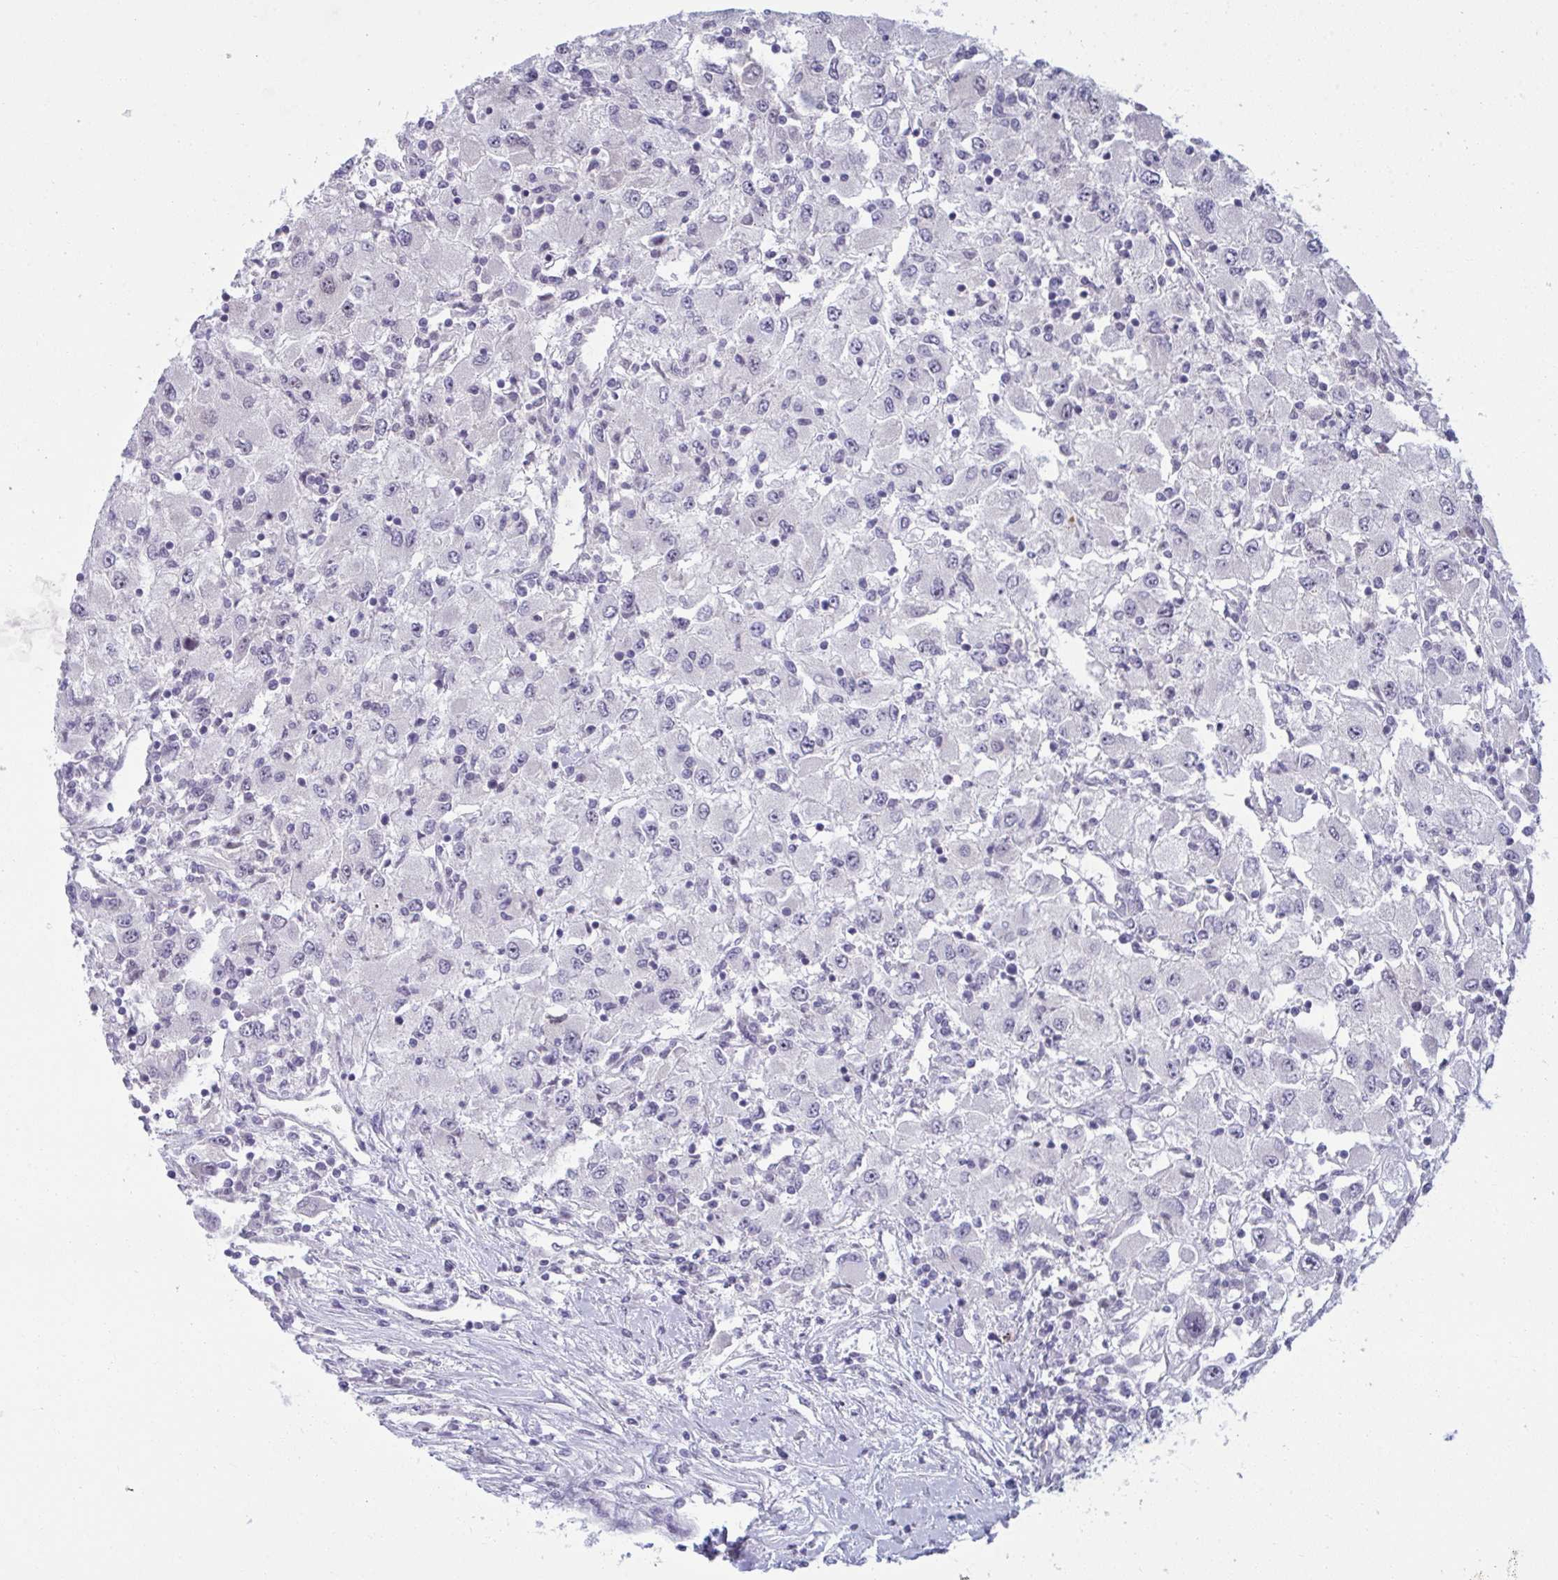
{"staining": {"intensity": "negative", "quantity": "none", "location": "none"}, "tissue": "renal cancer", "cell_type": "Tumor cells", "image_type": "cancer", "snomed": [{"axis": "morphology", "description": "Adenocarcinoma, NOS"}, {"axis": "topography", "description": "Kidney"}], "caption": "The histopathology image shows no staining of tumor cells in adenocarcinoma (renal).", "gene": "RNASEH1", "patient": {"sex": "female", "age": 67}}